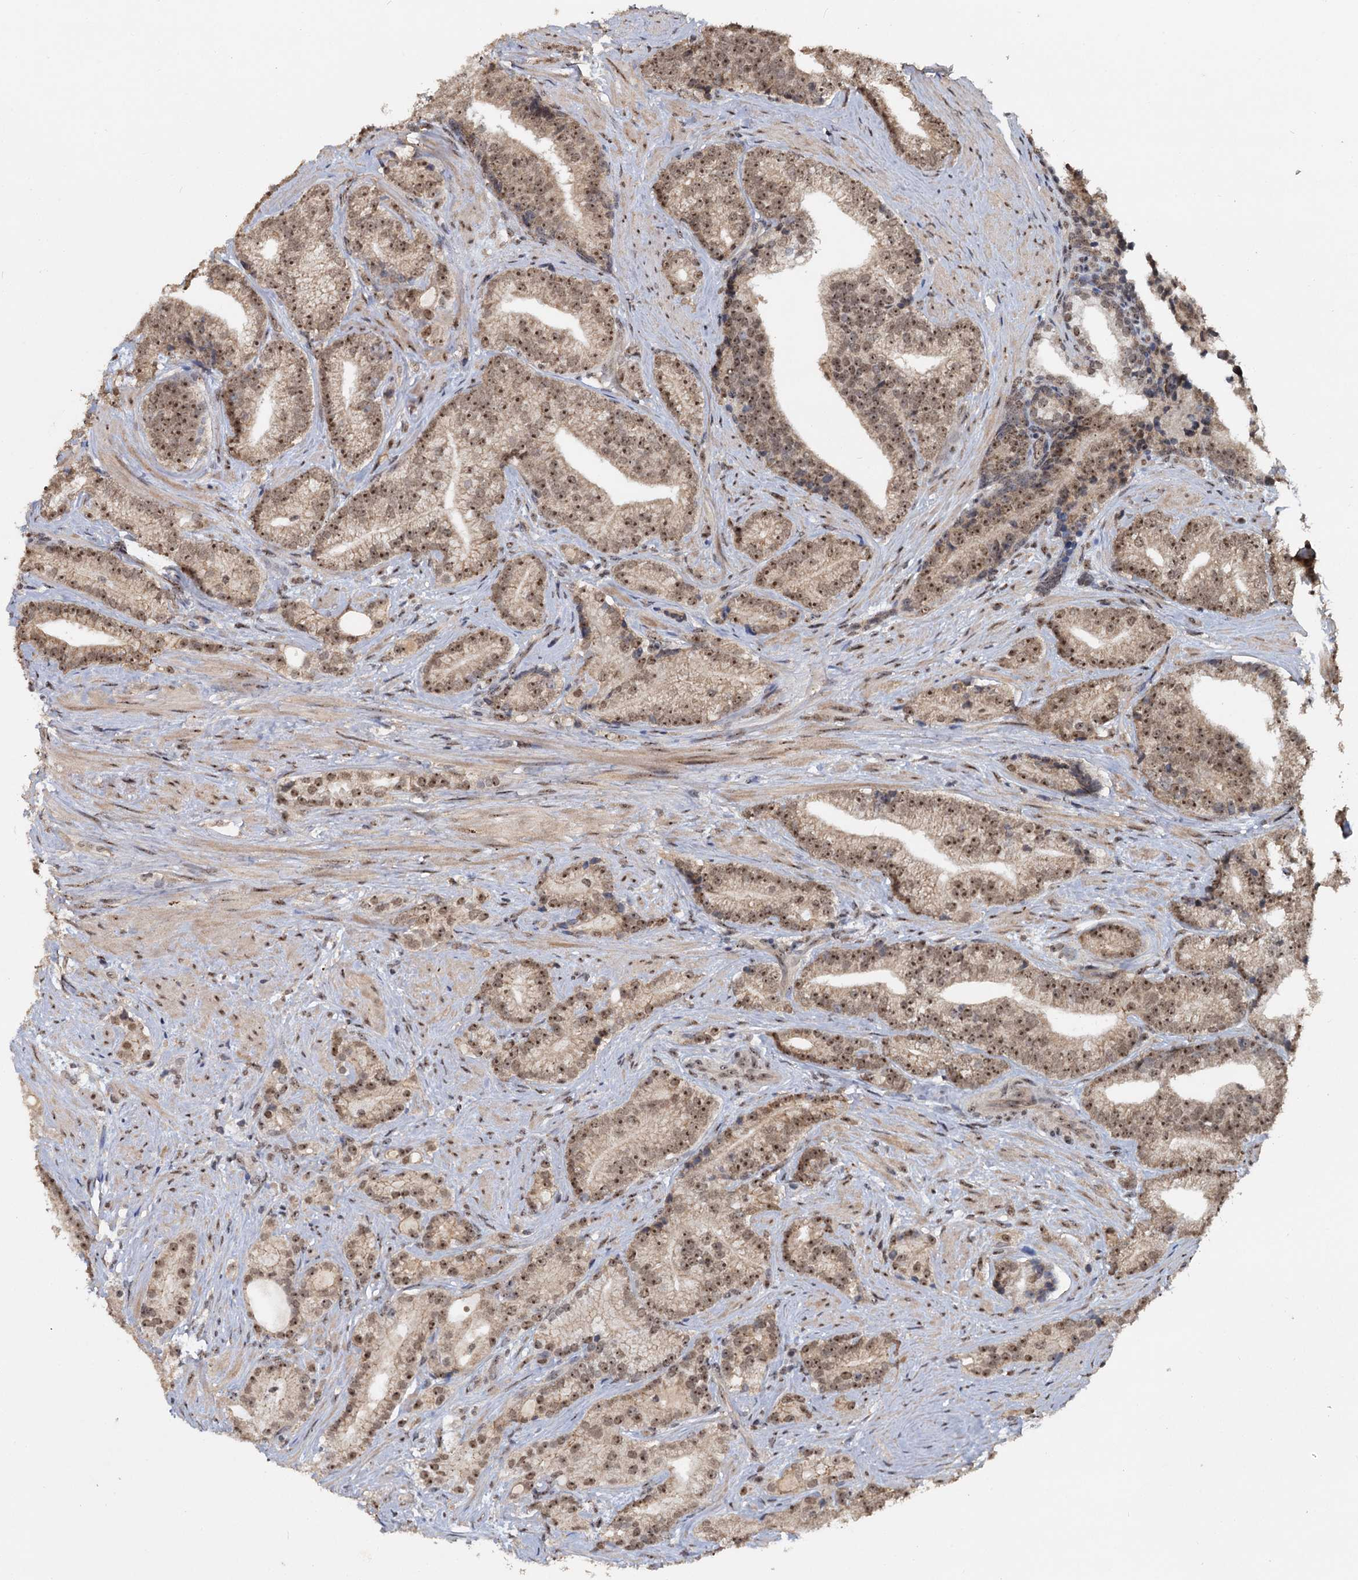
{"staining": {"intensity": "moderate", "quantity": ">75%", "location": "nuclear"}, "tissue": "prostate cancer", "cell_type": "Tumor cells", "image_type": "cancer", "snomed": [{"axis": "morphology", "description": "Adenocarcinoma, Low grade"}, {"axis": "topography", "description": "Prostate"}], "caption": "Immunohistochemical staining of human prostate cancer (adenocarcinoma (low-grade)) displays medium levels of moderate nuclear protein positivity in approximately >75% of tumor cells.", "gene": "FAM216B", "patient": {"sex": "male", "age": 71}}